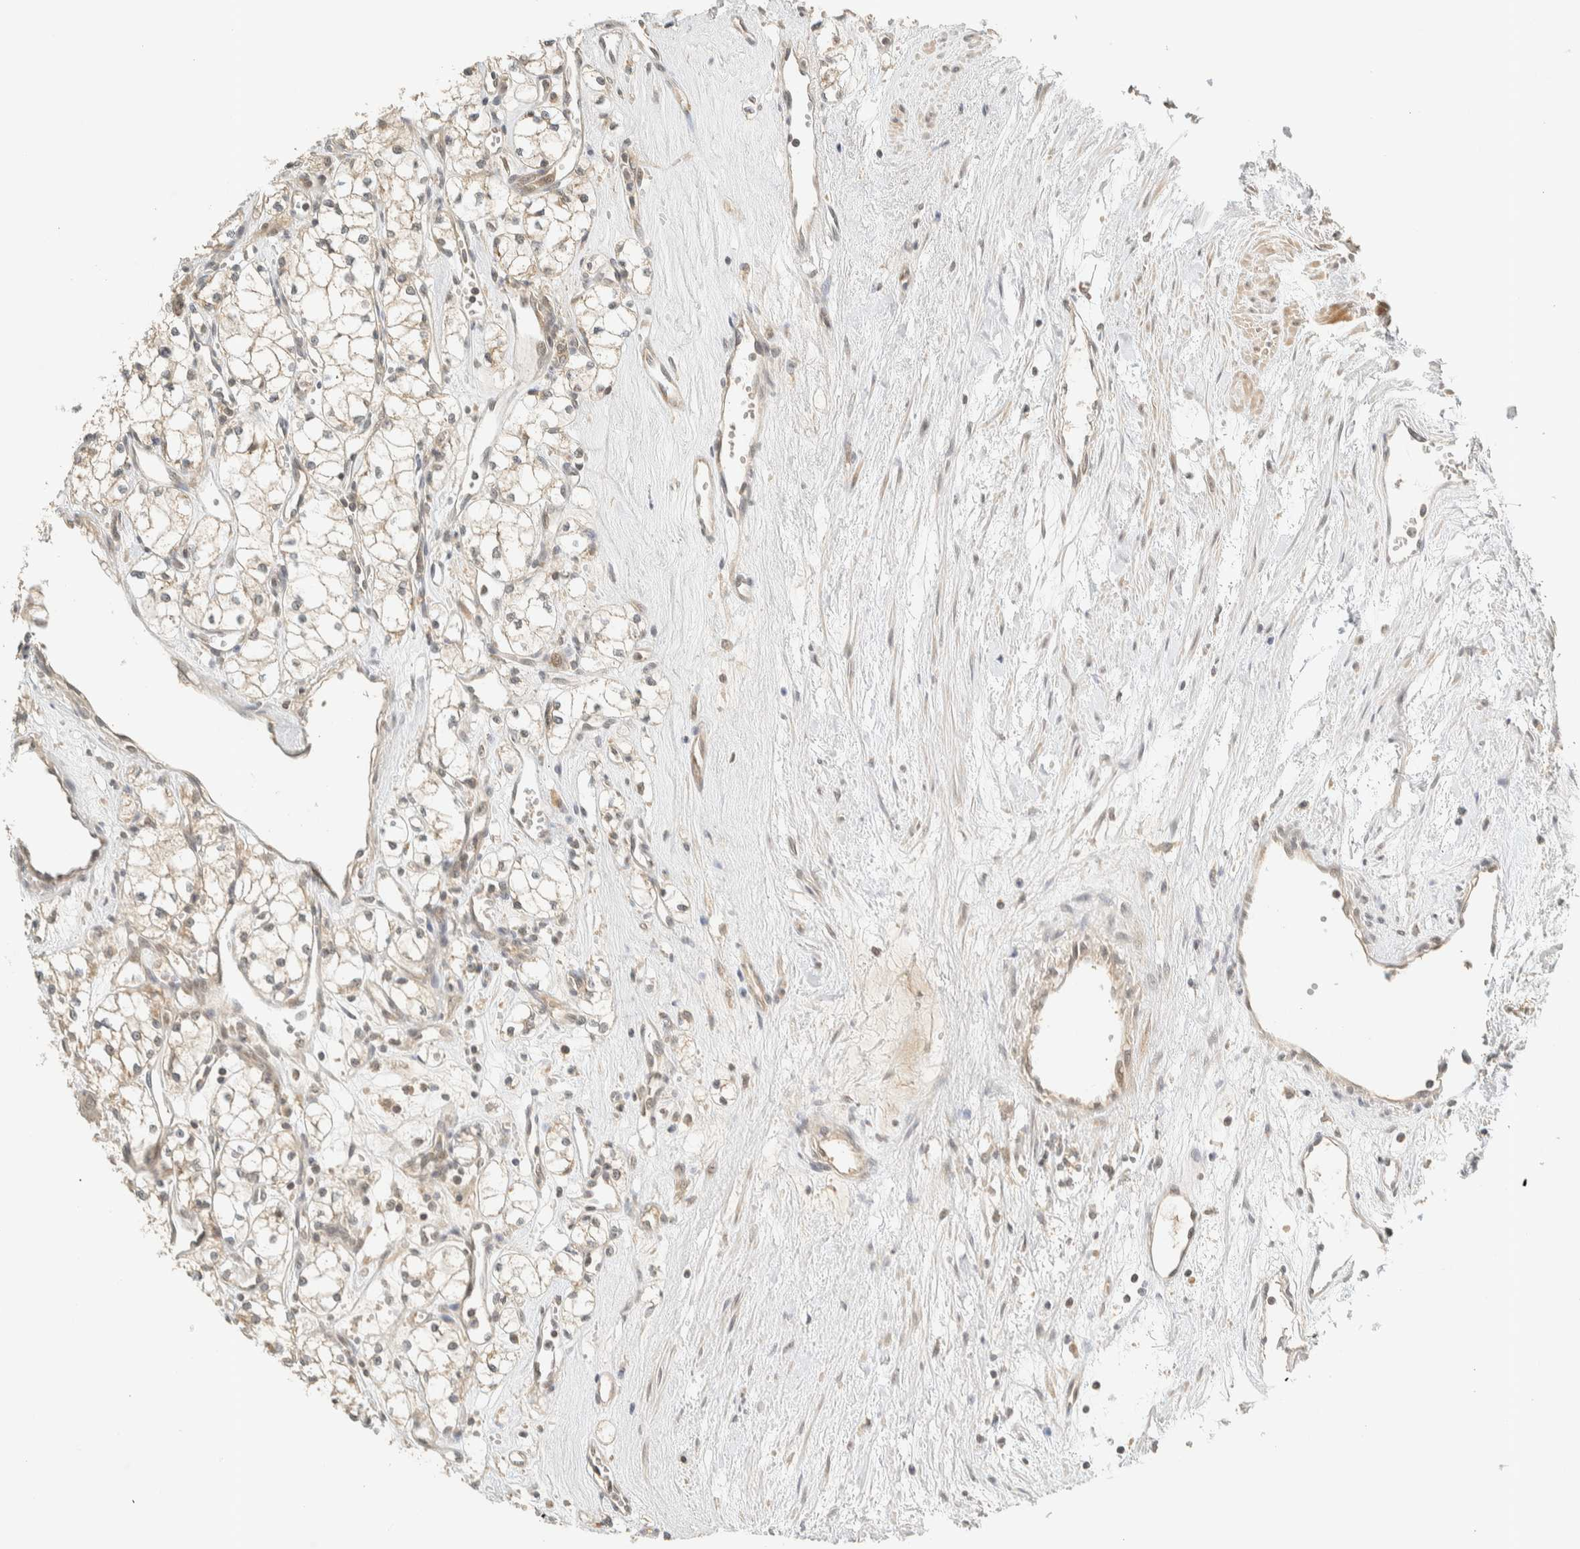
{"staining": {"intensity": "weak", "quantity": ">75%", "location": "cytoplasmic/membranous"}, "tissue": "renal cancer", "cell_type": "Tumor cells", "image_type": "cancer", "snomed": [{"axis": "morphology", "description": "Adenocarcinoma, NOS"}, {"axis": "topography", "description": "Kidney"}], "caption": "Protein analysis of renal adenocarcinoma tissue shows weak cytoplasmic/membranous positivity in approximately >75% of tumor cells.", "gene": "KIFAP3", "patient": {"sex": "male", "age": 59}}